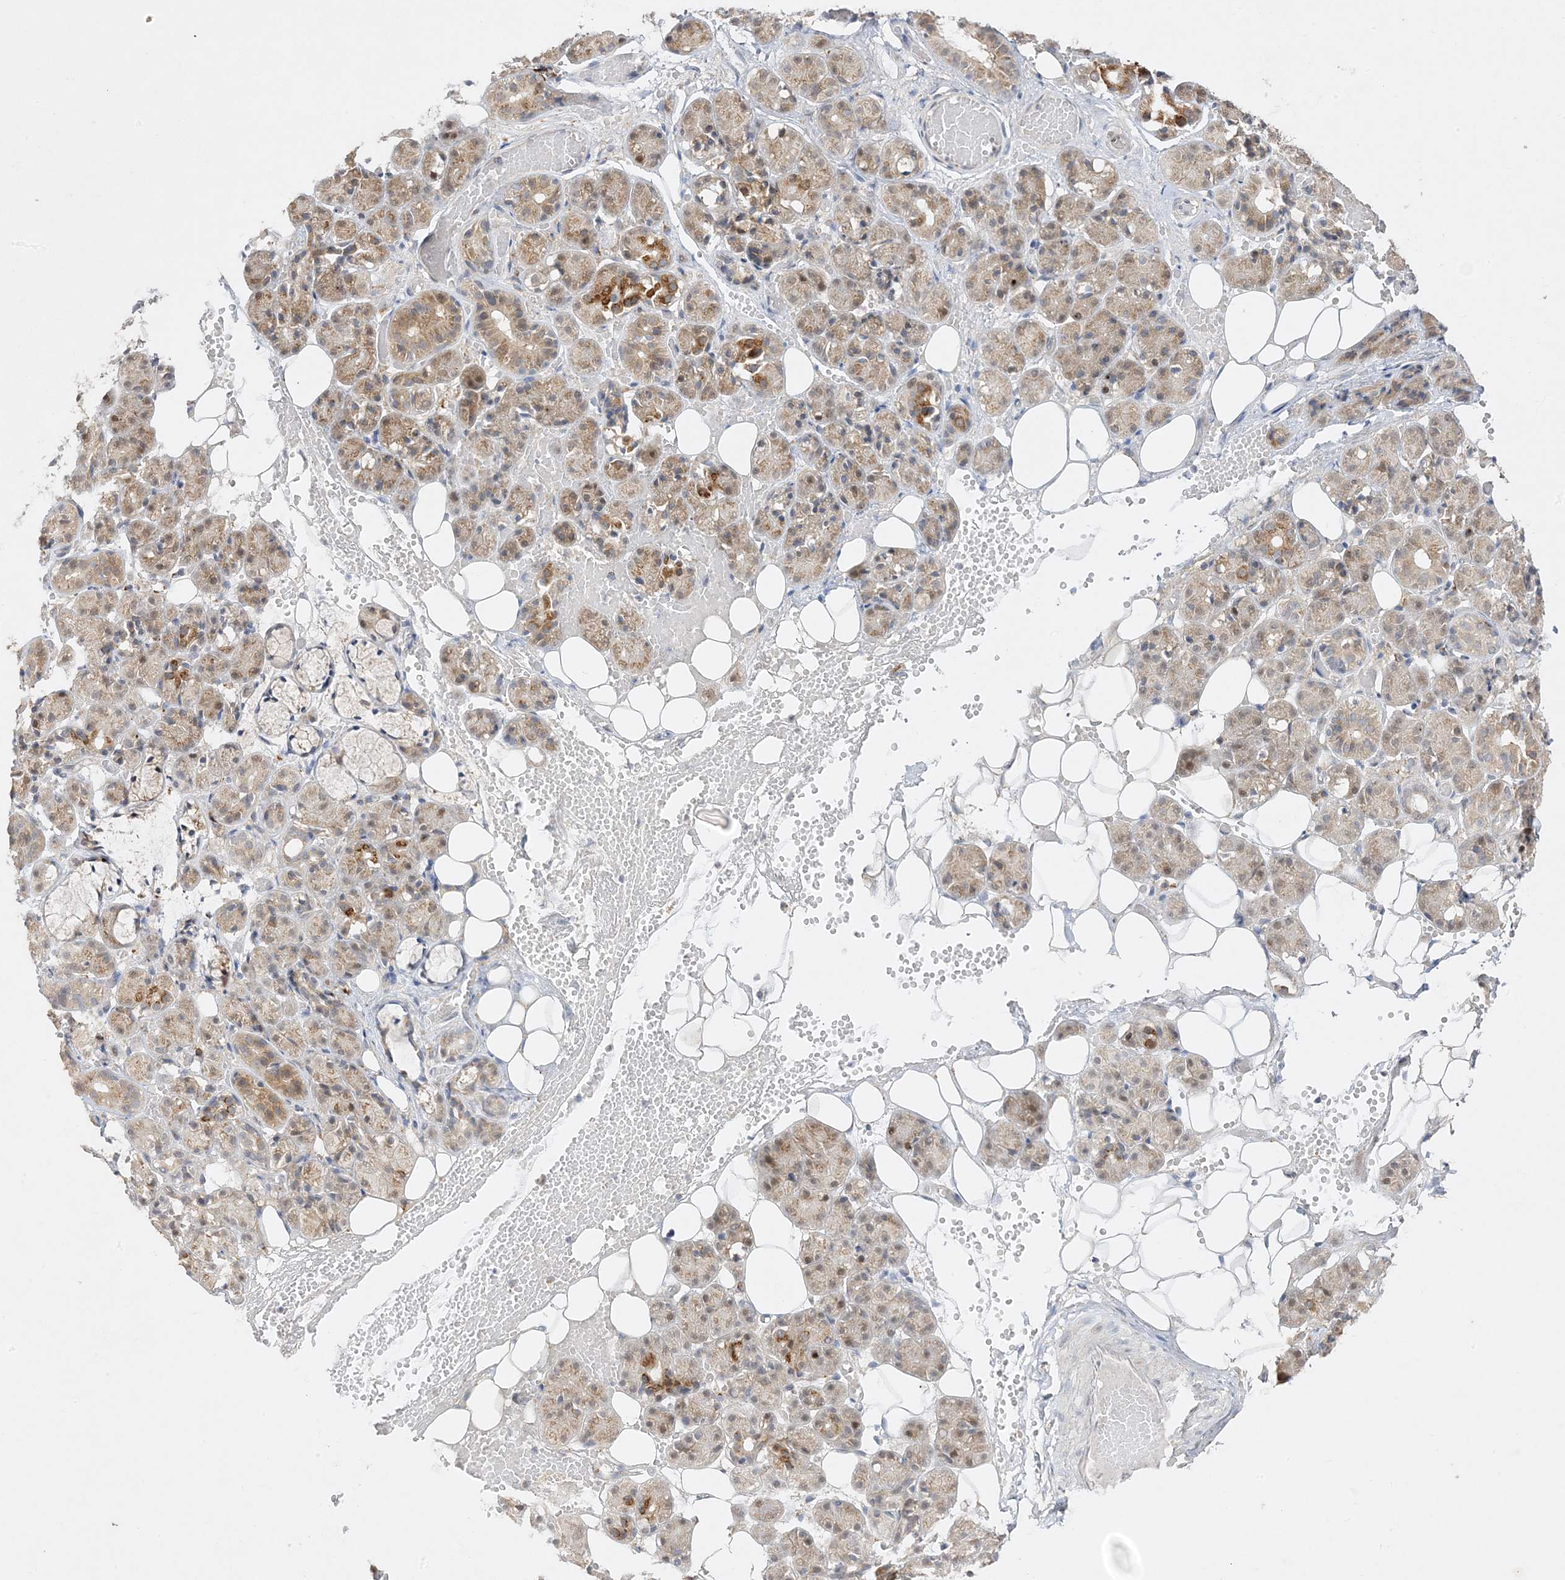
{"staining": {"intensity": "moderate", "quantity": "25%-75%", "location": "cytoplasmic/membranous"}, "tissue": "salivary gland", "cell_type": "Glandular cells", "image_type": "normal", "snomed": [{"axis": "morphology", "description": "Normal tissue, NOS"}, {"axis": "topography", "description": "Salivary gland"}], "caption": "Salivary gland stained with DAB immunohistochemistry (IHC) reveals medium levels of moderate cytoplasmic/membranous staining in approximately 25%-75% of glandular cells. The staining is performed using DAB brown chromogen to label protein expression. The nuclei are counter-stained blue using hematoxylin.", "gene": "C2CD2", "patient": {"sex": "male", "age": 63}}